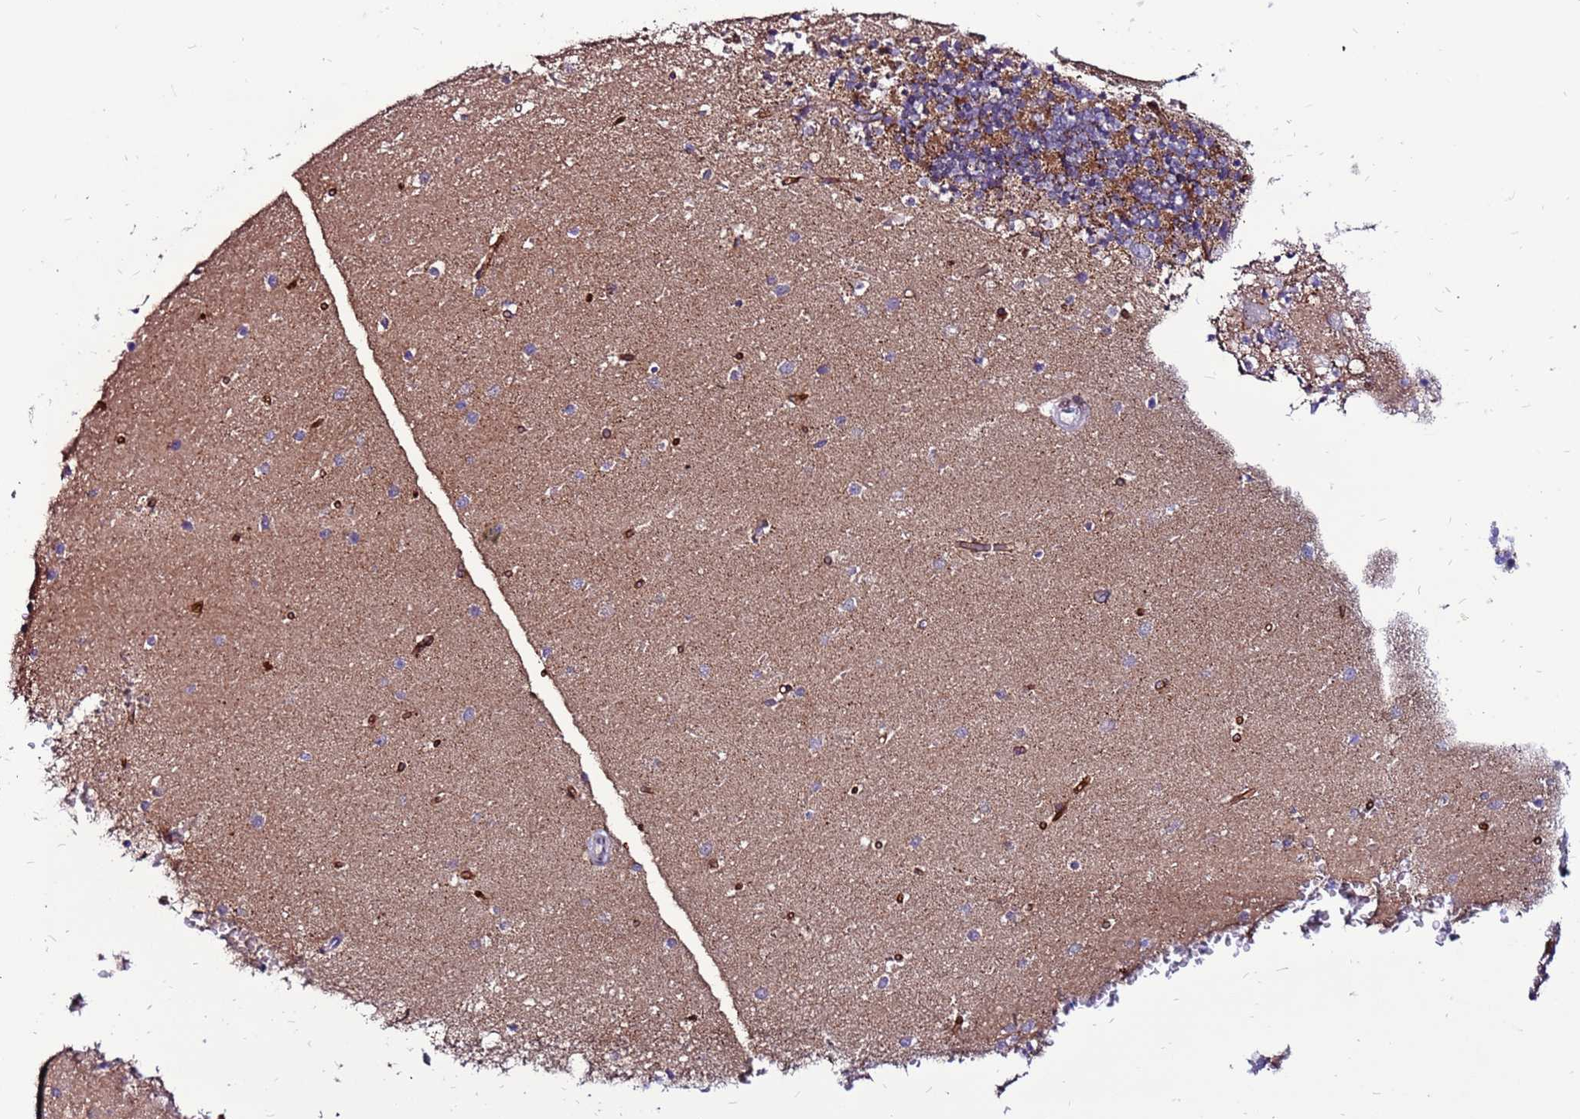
{"staining": {"intensity": "moderate", "quantity": "25%-75%", "location": "cytoplasmic/membranous"}, "tissue": "cerebellum", "cell_type": "Cells in granular layer", "image_type": "normal", "snomed": [{"axis": "morphology", "description": "Normal tissue, NOS"}, {"axis": "topography", "description": "Cerebellum"}], "caption": "An image of cerebellum stained for a protein displays moderate cytoplasmic/membranous brown staining in cells in granular layer. (IHC, brightfield microscopy, high magnification).", "gene": "CCDC71", "patient": {"sex": "male", "age": 54}}